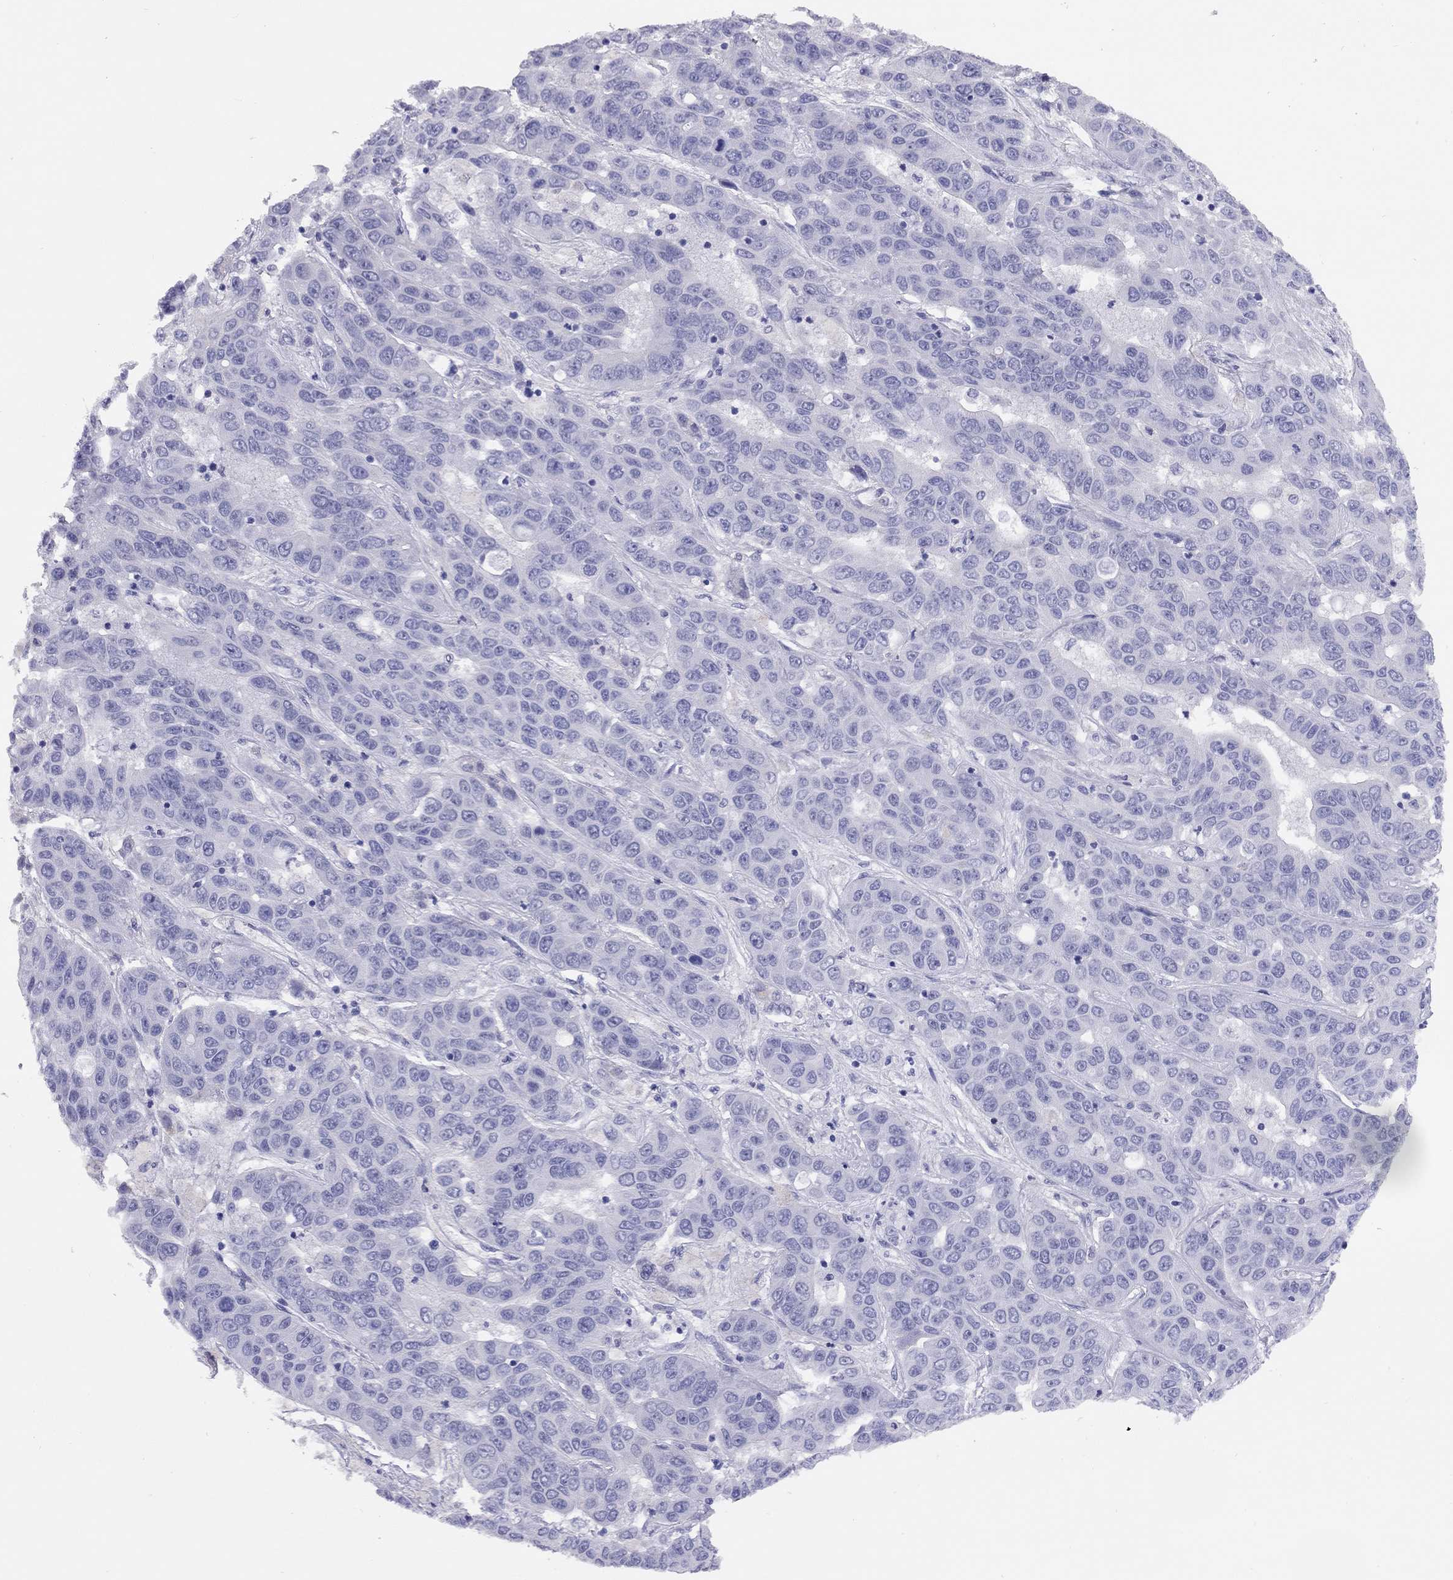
{"staining": {"intensity": "negative", "quantity": "none", "location": "none"}, "tissue": "liver cancer", "cell_type": "Tumor cells", "image_type": "cancer", "snomed": [{"axis": "morphology", "description": "Cholangiocarcinoma"}, {"axis": "topography", "description": "Liver"}], "caption": "Image shows no protein staining in tumor cells of liver cholangiocarcinoma tissue.", "gene": "LRIT2", "patient": {"sex": "female", "age": 52}}